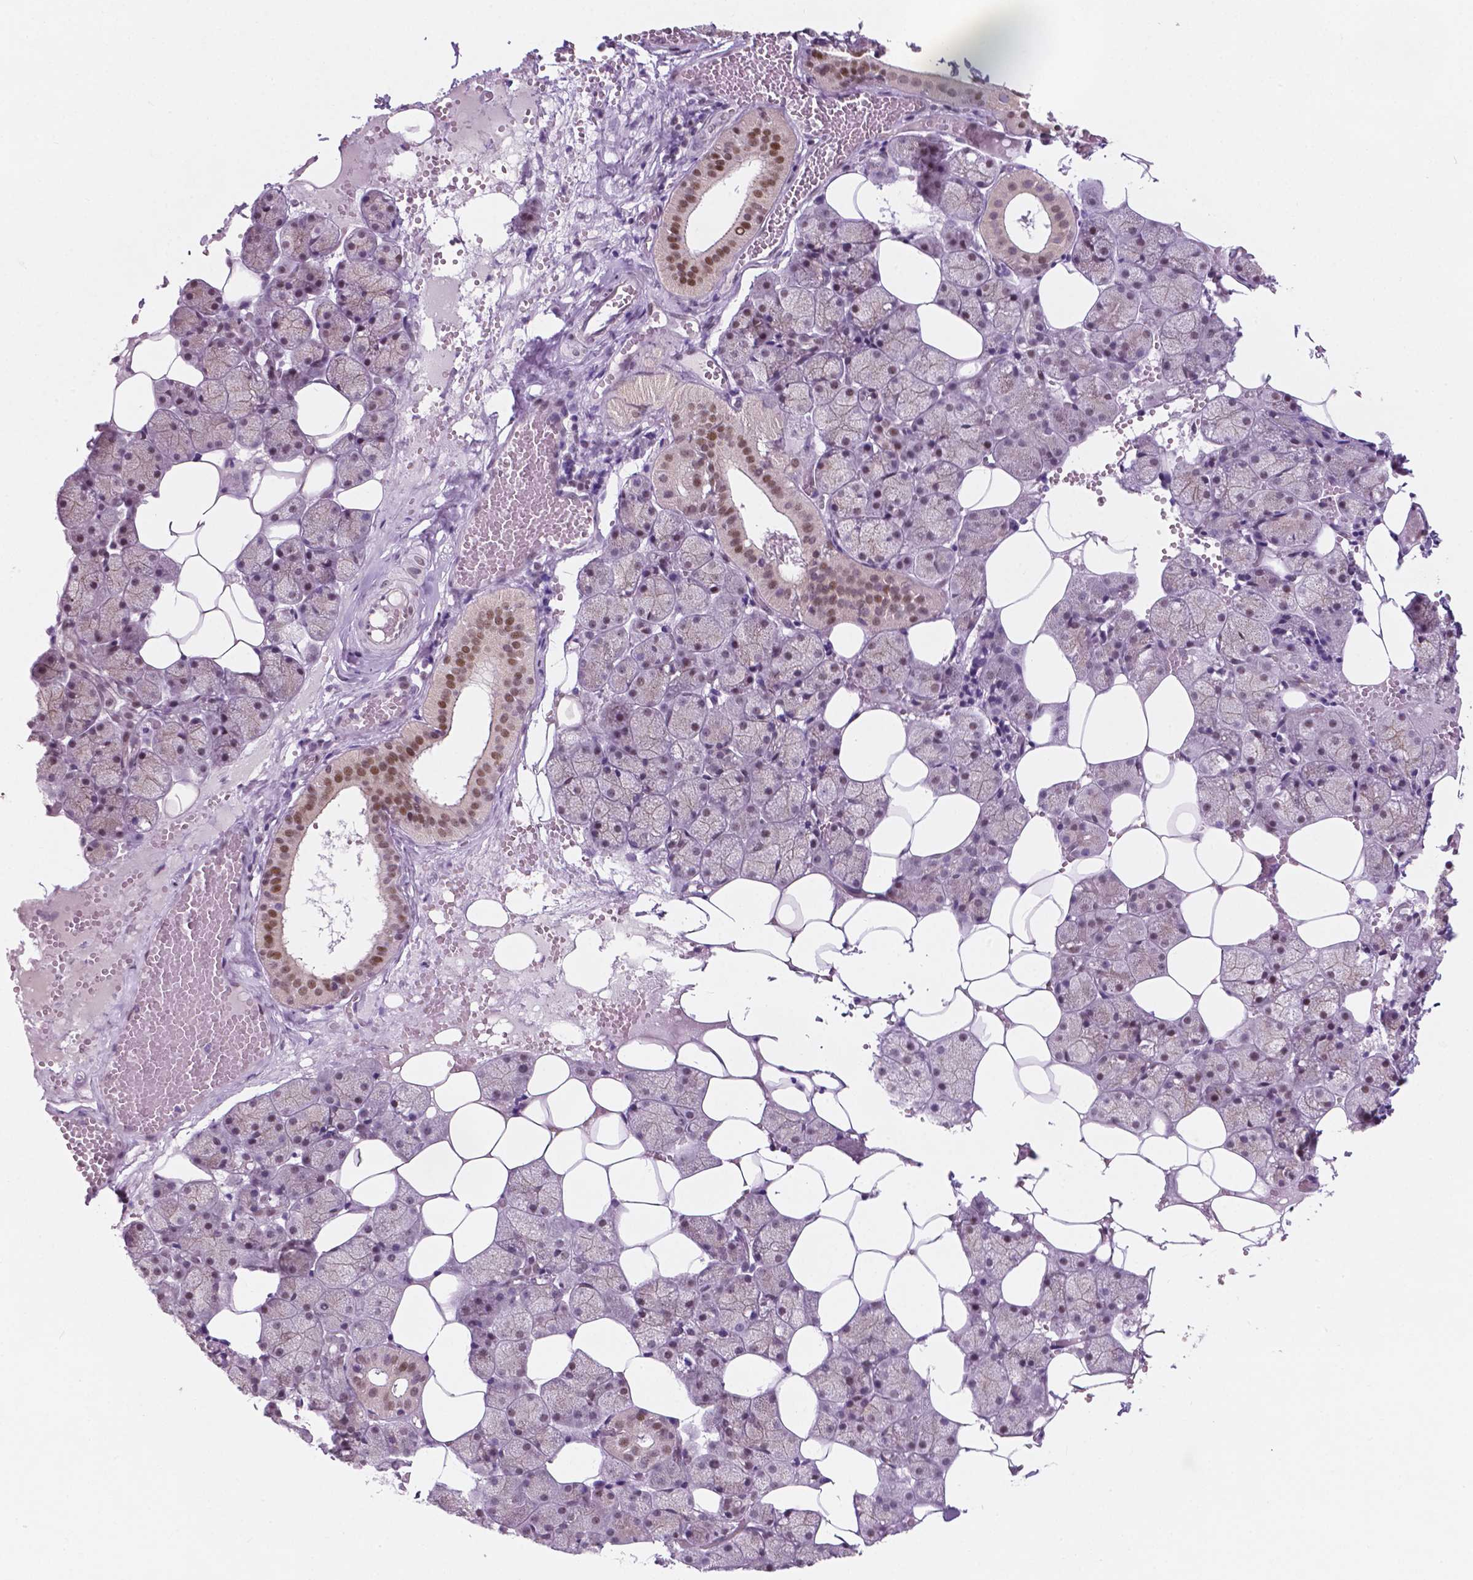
{"staining": {"intensity": "moderate", "quantity": "25%-75%", "location": "nuclear"}, "tissue": "salivary gland", "cell_type": "Glandular cells", "image_type": "normal", "snomed": [{"axis": "morphology", "description": "Normal tissue, NOS"}, {"axis": "topography", "description": "Salivary gland"}], "caption": "Glandular cells exhibit medium levels of moderate nuclear expression in approximately 25%-75% of cells in benign salivary gland.", "gene": "FAM50B", "patient": {"sex": "male", "age": 38}}